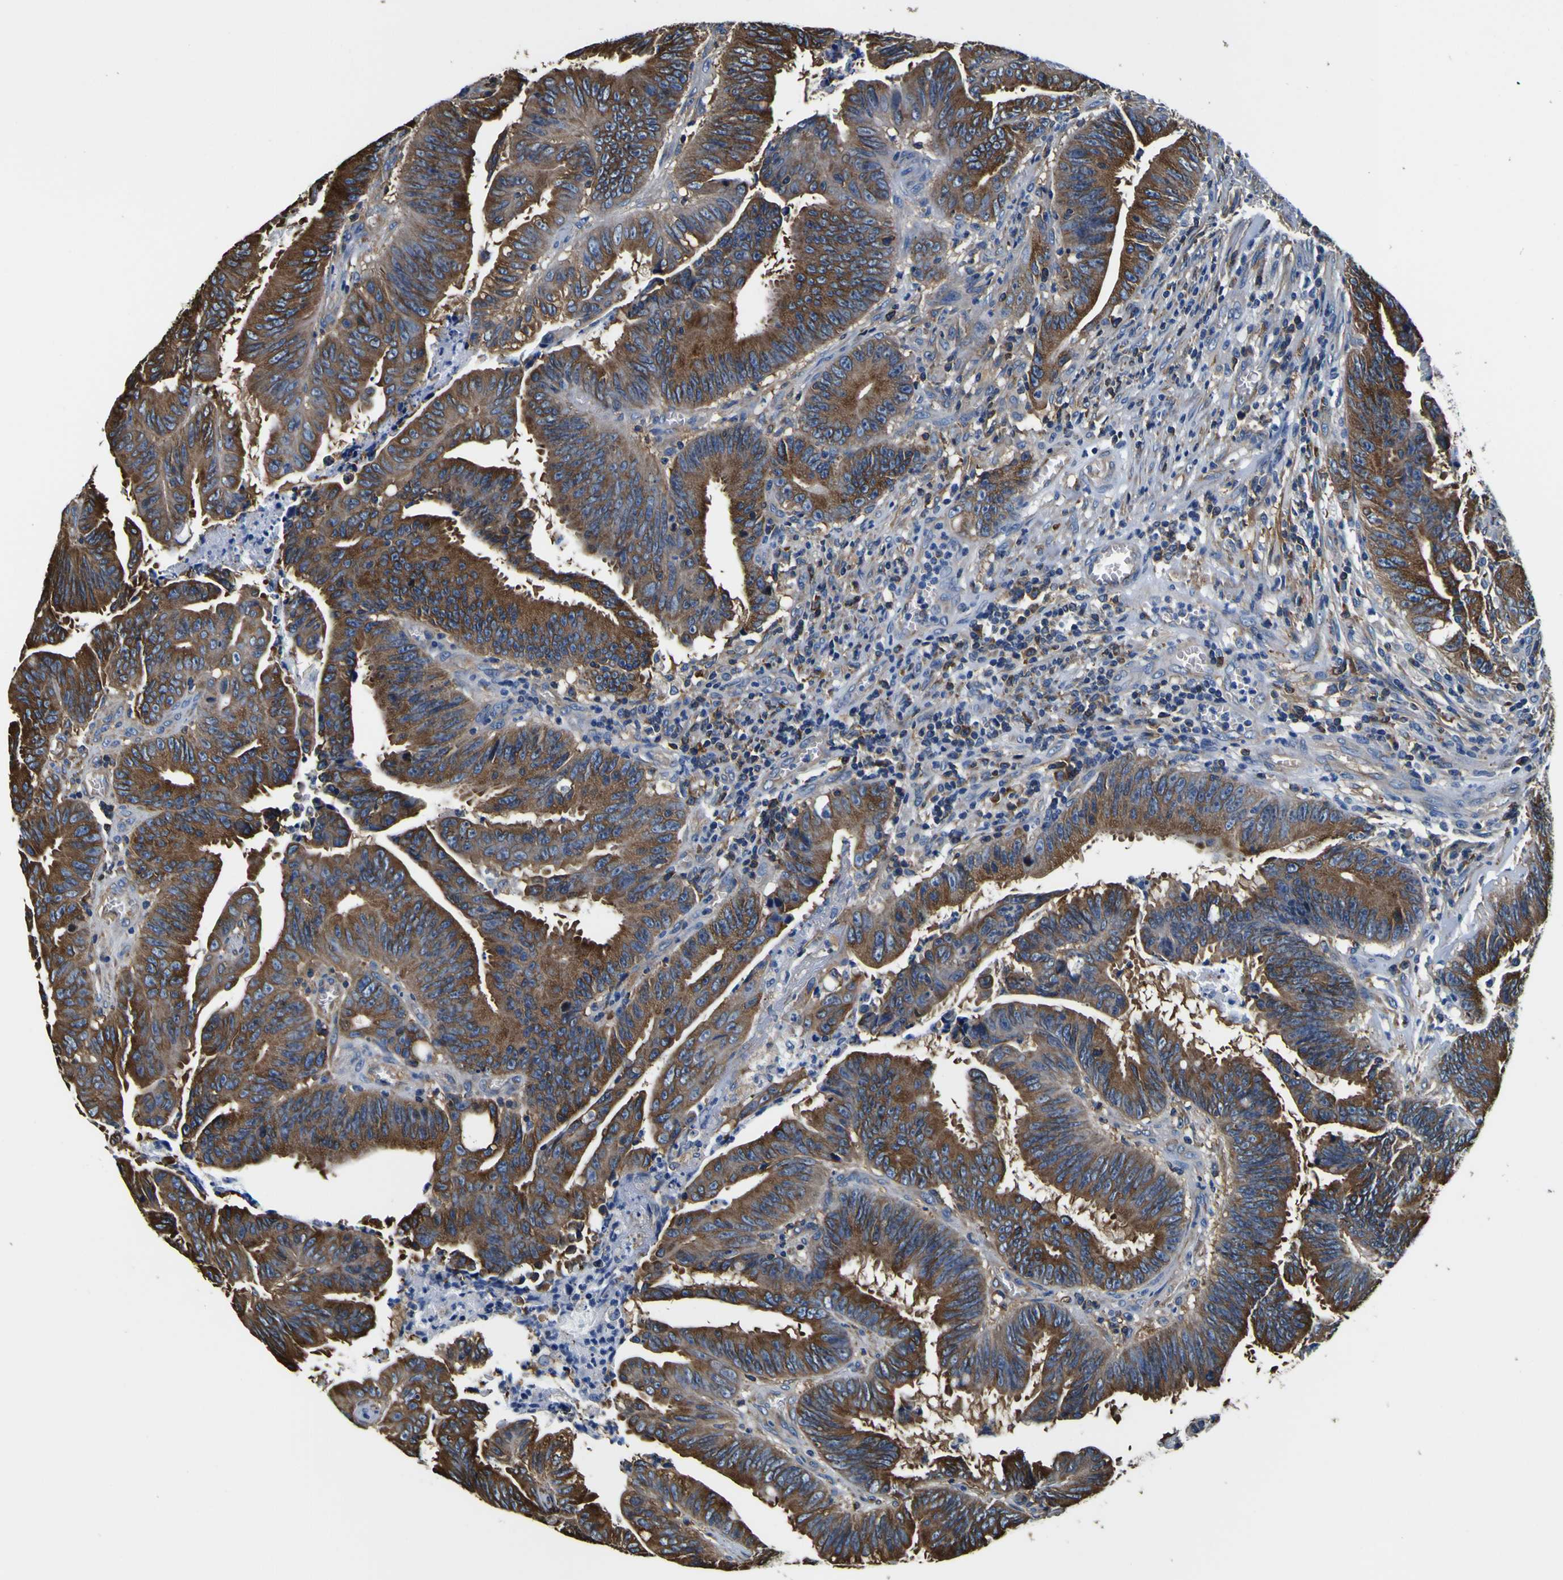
{"staining": {"intensity": "strong", "quantity": ">75%", "location": "cytoplasmic/membranous"}, "tissue": "colorectal cancer", "cell_type": "Tumor cells", "image_type": "cancer", "snomed": [{"axis": "morphology", "description": "Adenocarcinoma, NOS"}, {"axis": "topography", "description": "Colon"}], "caption": "A brown stain highlights strong cytoplasmic/membranous positivity of a protein in adenocarcinoma (colorectal) tumor cells.", "gene": "TUBA1B", "patient": {"sex": "male", "age": 45}}